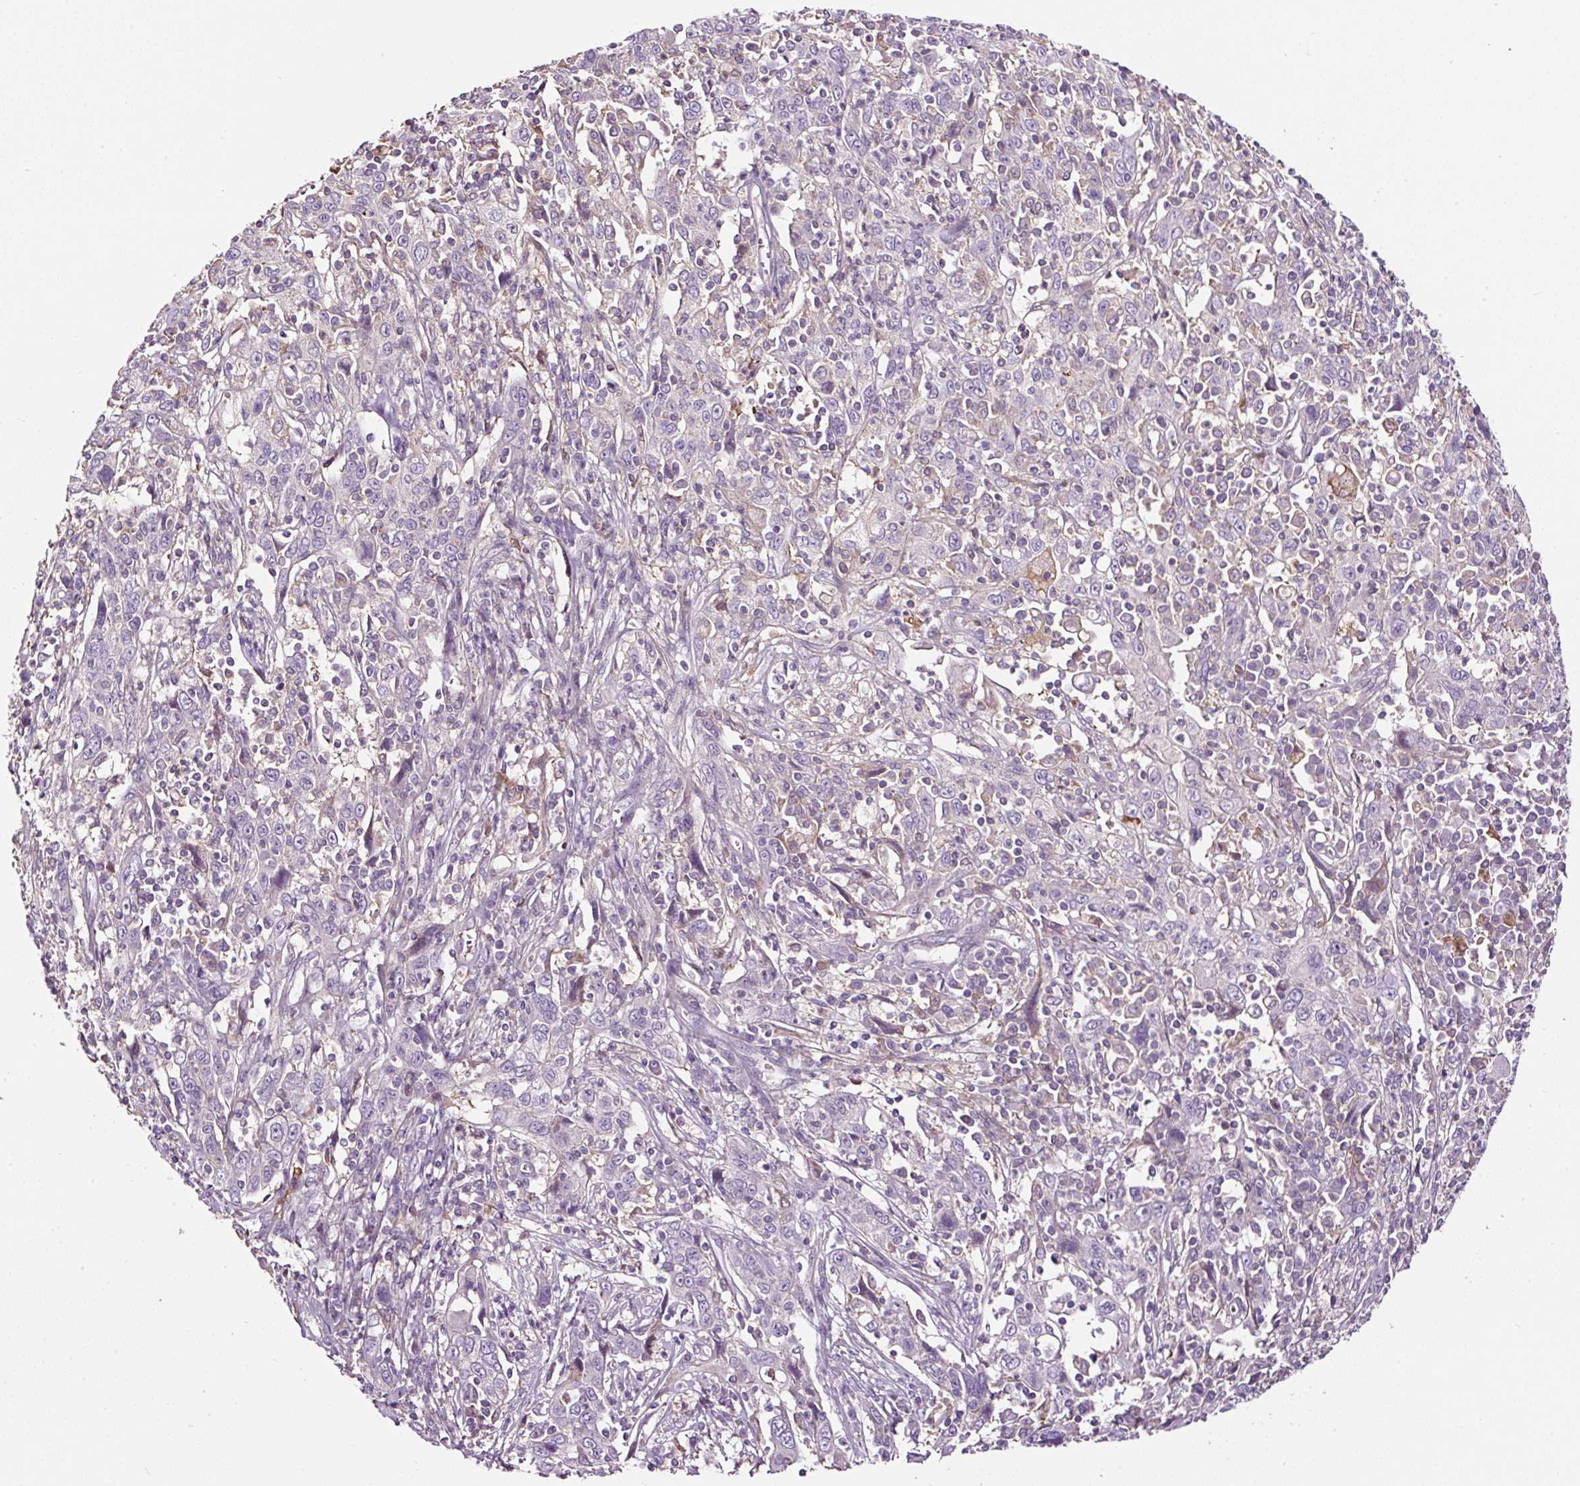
{"staining": {"intensity": "negative", "quantity": "none", "location": "none"}, "tissue": "cervical cancer", "cell_type": "Tumor cells", "image_type": "cancer", "snomed": [{"axis": "morphology", "description": "Squamous cell carcinoma, NOS"}, {"axis": "topography", "description": "Cervix"}], "caption": "Photomicrograph shows no significant protein expression in tumor cells of cervical cancer. Nuclei are stained in blue.", "gene": "LRRC24", "patient": {"sex": "female", "age": 46}}